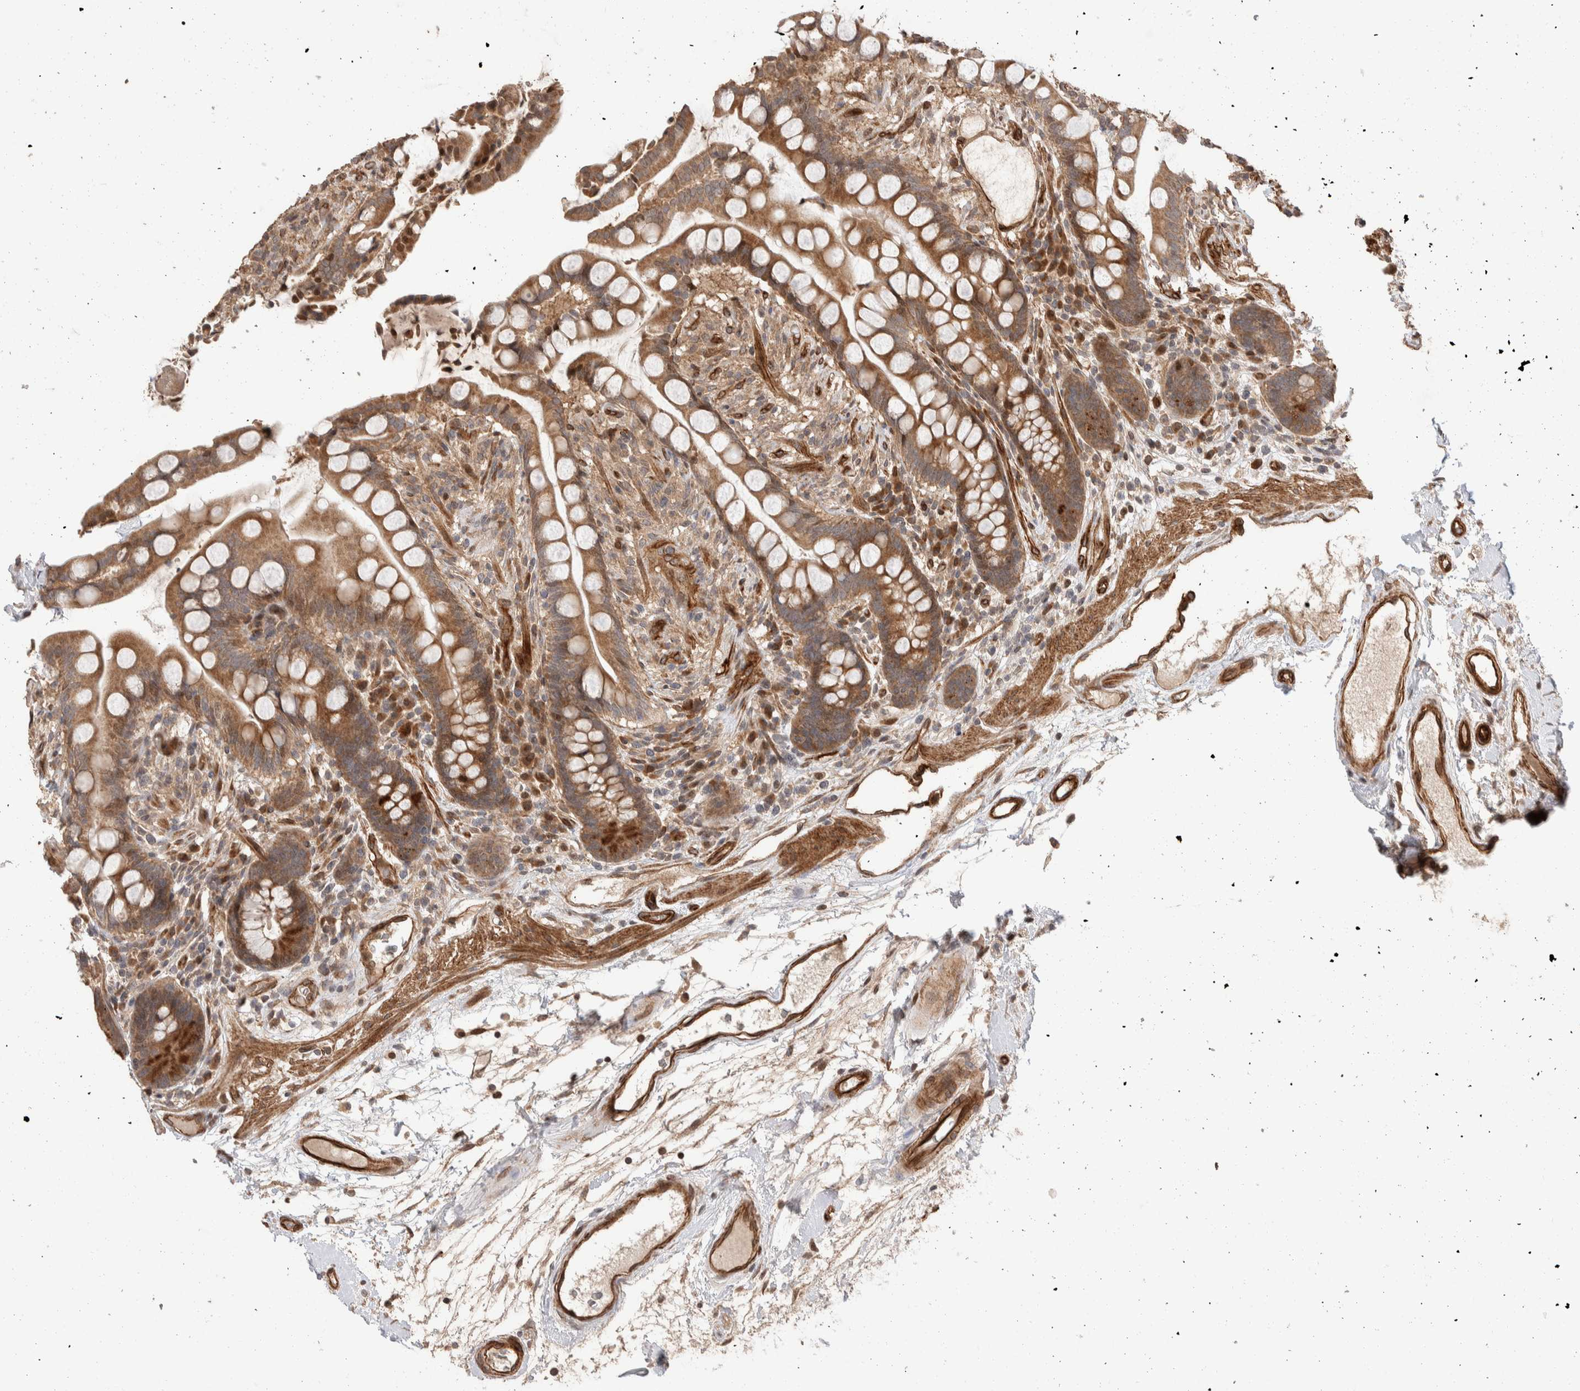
{"staining": {"intensity": "strong", "quantity": ">75%", "location": "cytoplasmic/membranous"}, "tissue": "colon", "cell_type": "Endothelial cells", "image_type": "normal", "snomed": [{"axis": "morphology", "description": "Normal tissue, NOS"}, {"axis": "topography", "description": "Colon"}], "caption": "Endothelial cells display high levels of strong cytoplasmic/membranous expression in approximately >75% of cells in normal human colon.", "gene": "ERC1", "patient": {"sex": "male", "age": 73}}